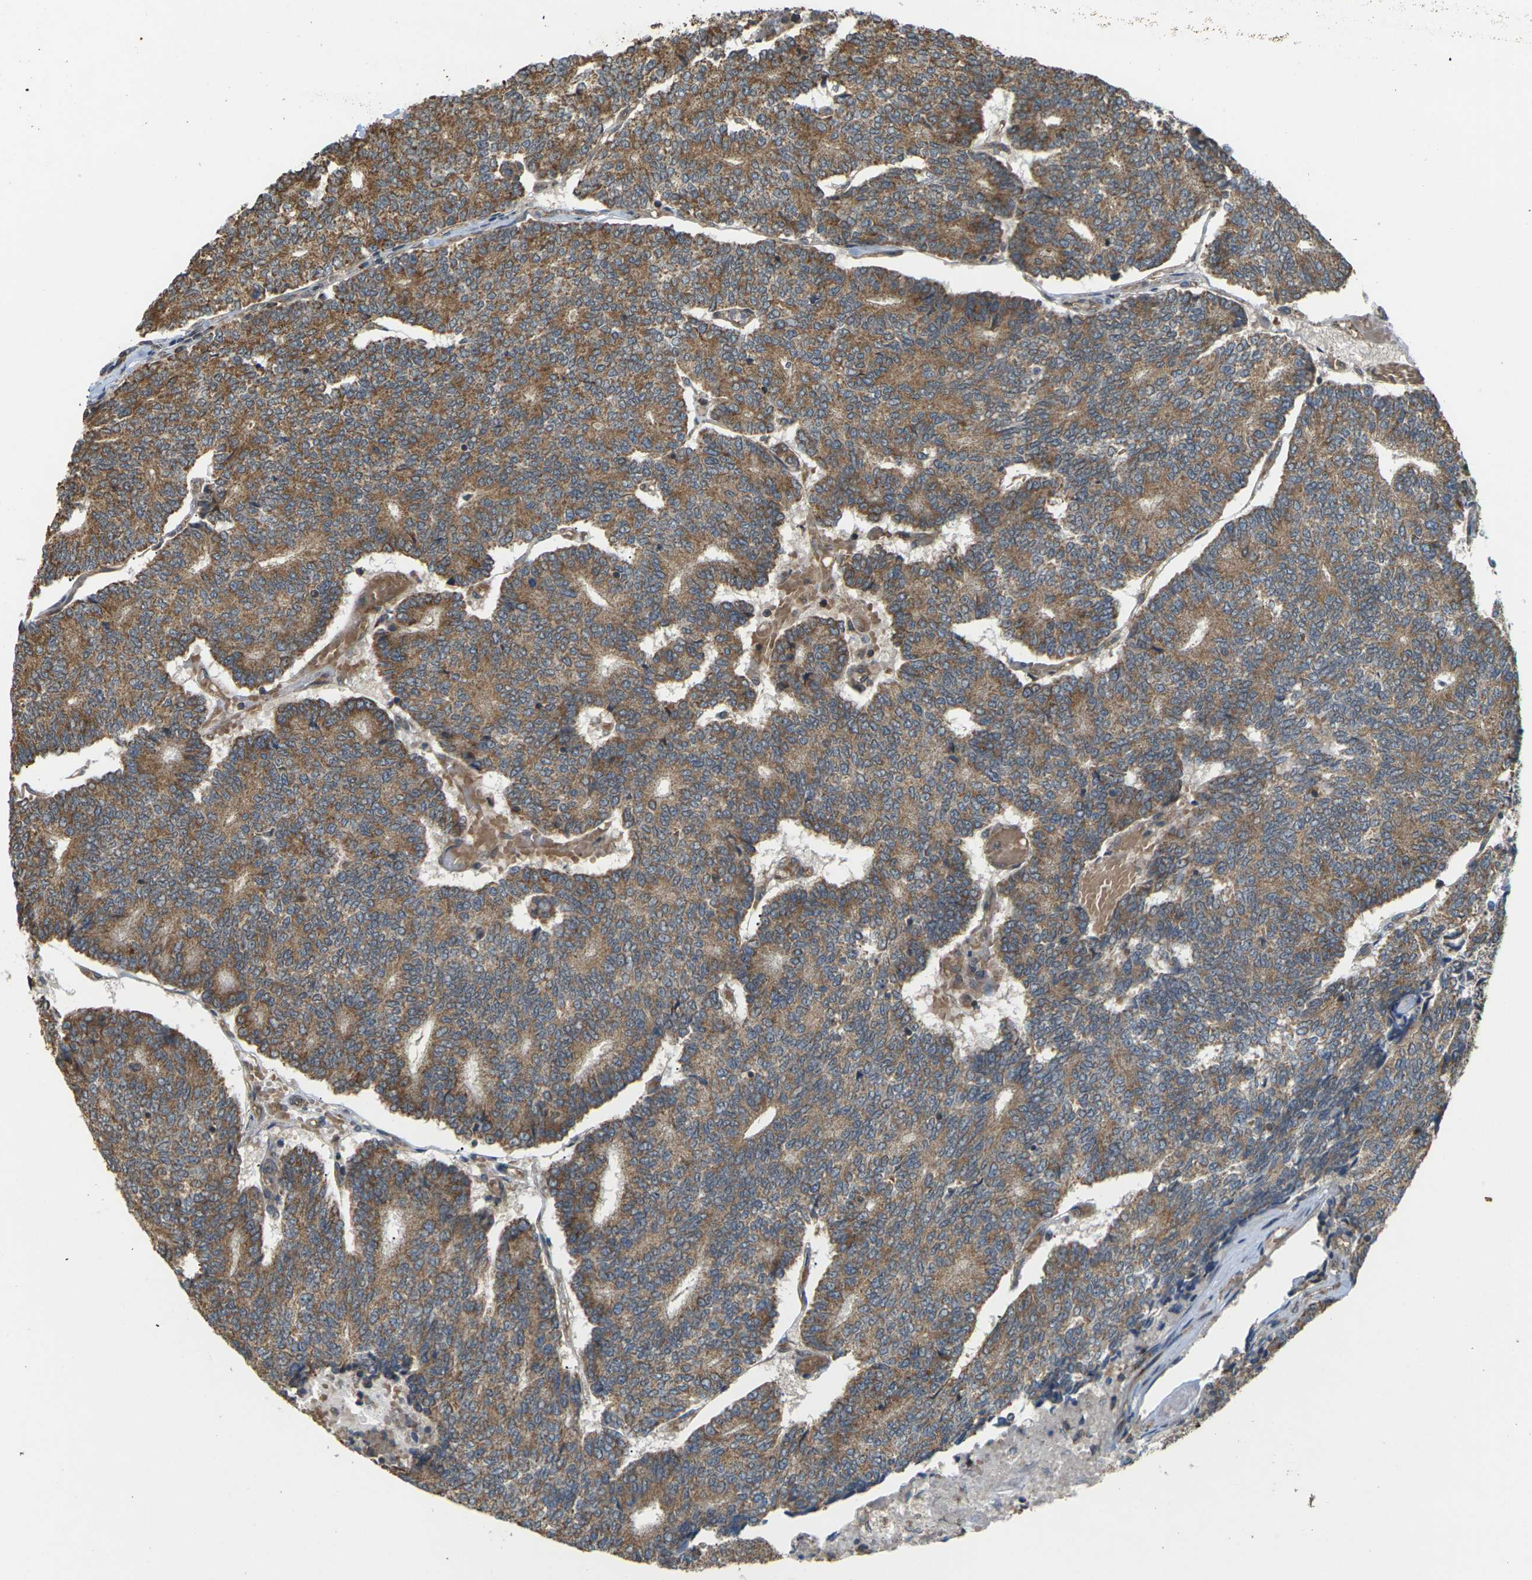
{"staining": {"intensity": "moderate", "quantity": ">75%", "location": "cytoplasmic/membranous"}, "tissue": "prostate cancer", "cell_type": "Tumor cells", "image_type": "cancer", "snomed": [{"axis": "morphology", "description": "Normal tissue, NOS"}, {"axis": "morphology", "description": "Adenocarcinoma, High grade"}, {"axis": "topography", "description": "Prostate"}, {"axis": "topography", "description": "Seminal veicle"}], "caption": "Immunohistochemistry staining of prostate adenocarcinoma (high-grade), which reveals medium levels of moderate cytoplasmic/membranous expression in about >75% of tumor cells indicating moderate cytoplasmic/membranous protein expression. The staining was performed using DAB (3,3'-diaminobenzidine) (brown) for protein detection and nuclei were counterstained in hematoxylin (blue).", "gene": "KSR1", "patient": {"sex": "male", "age": 55}}